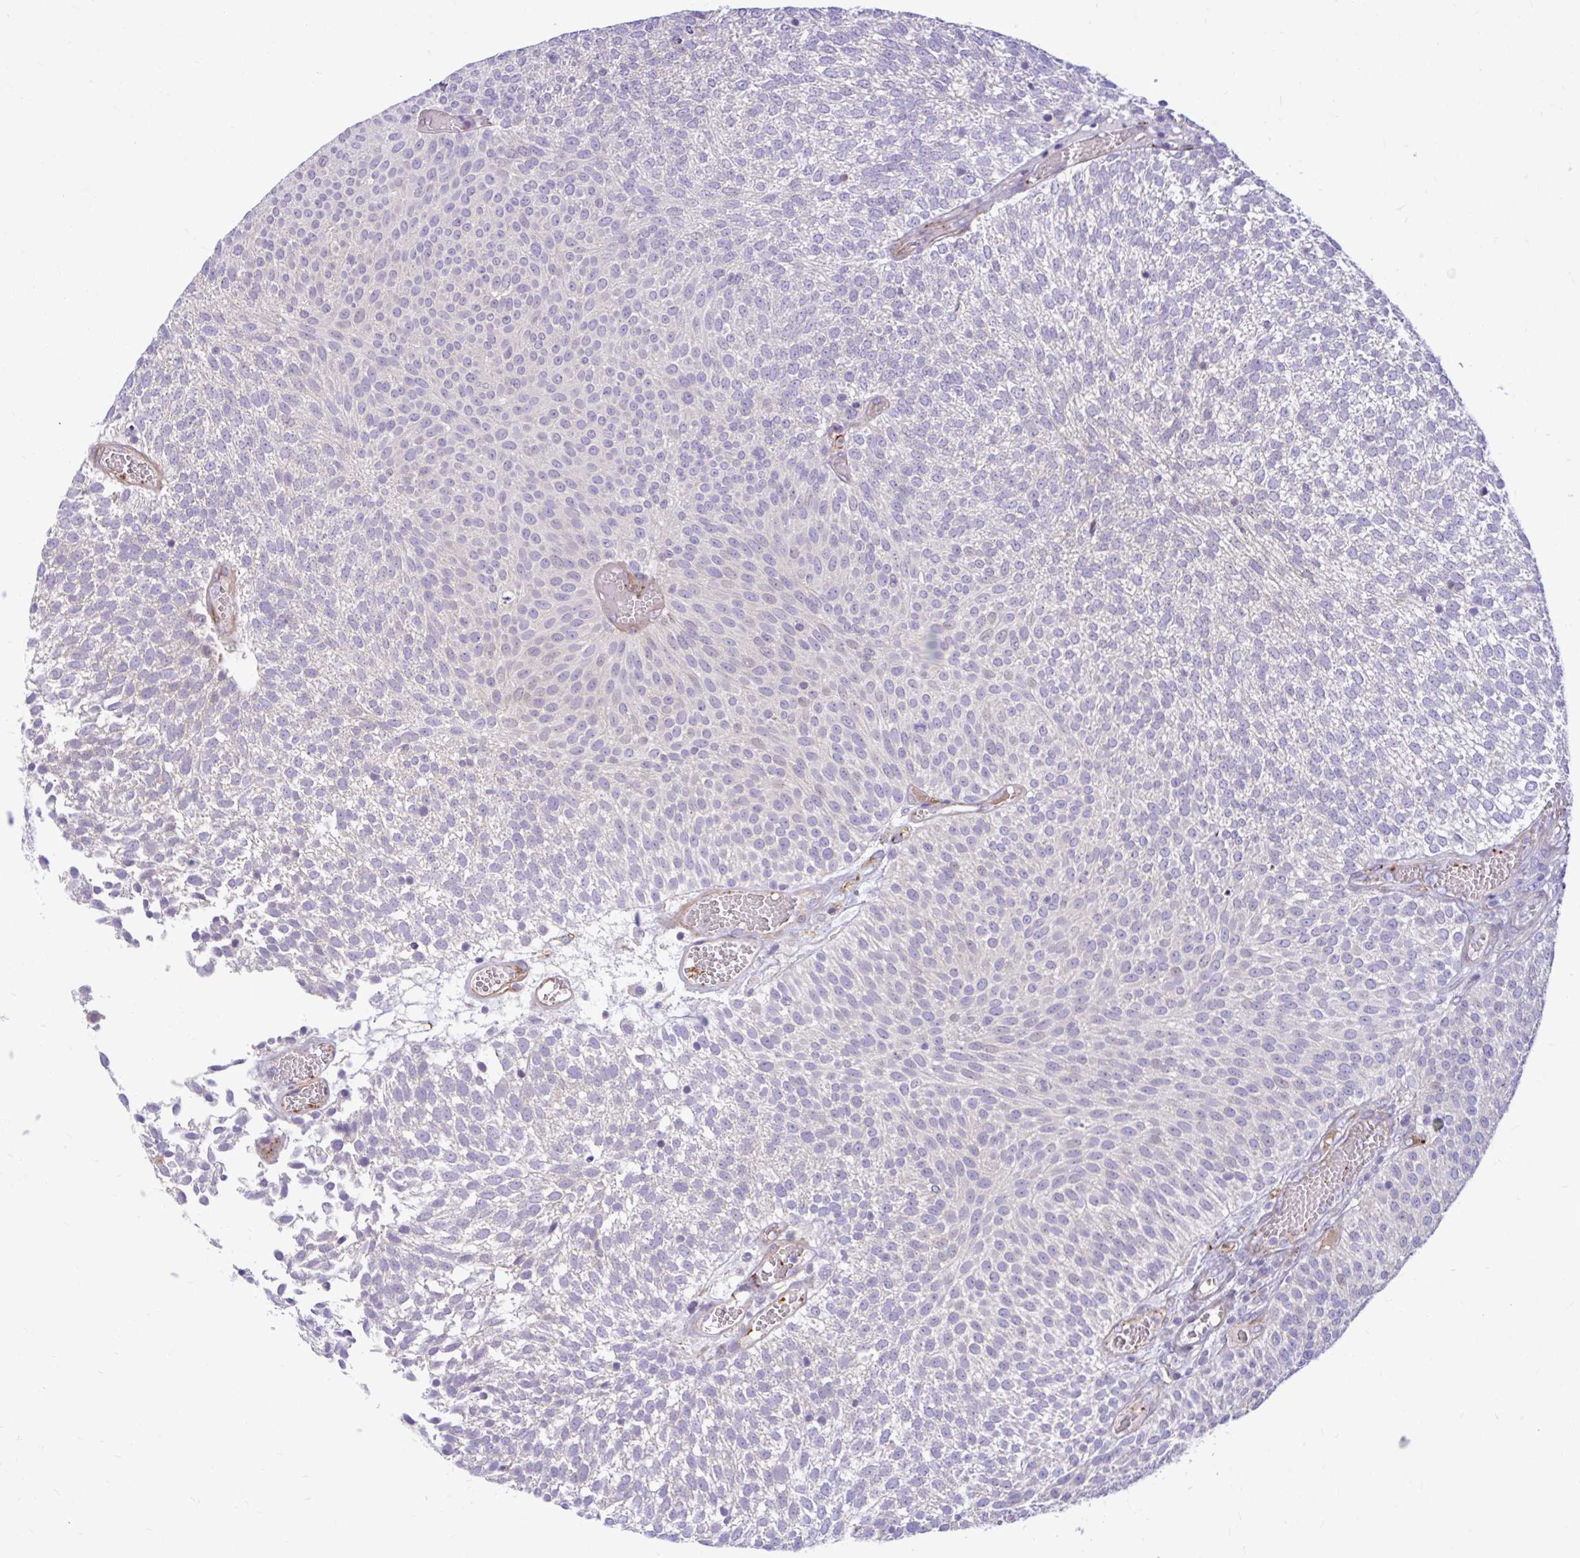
{"staining": {"intensity": "negative", "quantity": "none", "location": "none"}, "tissue": "urothelial cancer", "cell_type": "Tumor cells", "image_type": "cancer", "snomed": [{"axis": "morphology", "description": "Urothelial carcinoma, Low grade"}, {"axis": "topography", "description": "Urinary bladder"}], "caption": "An immunohistochemistry image of low-grade urothelial carcinoma is shown. There is no staining in tumor cells of low-grade urothelial carcinoma.", "gene": "ESPNL", "patient": {"sex": "female", "age": 79}}